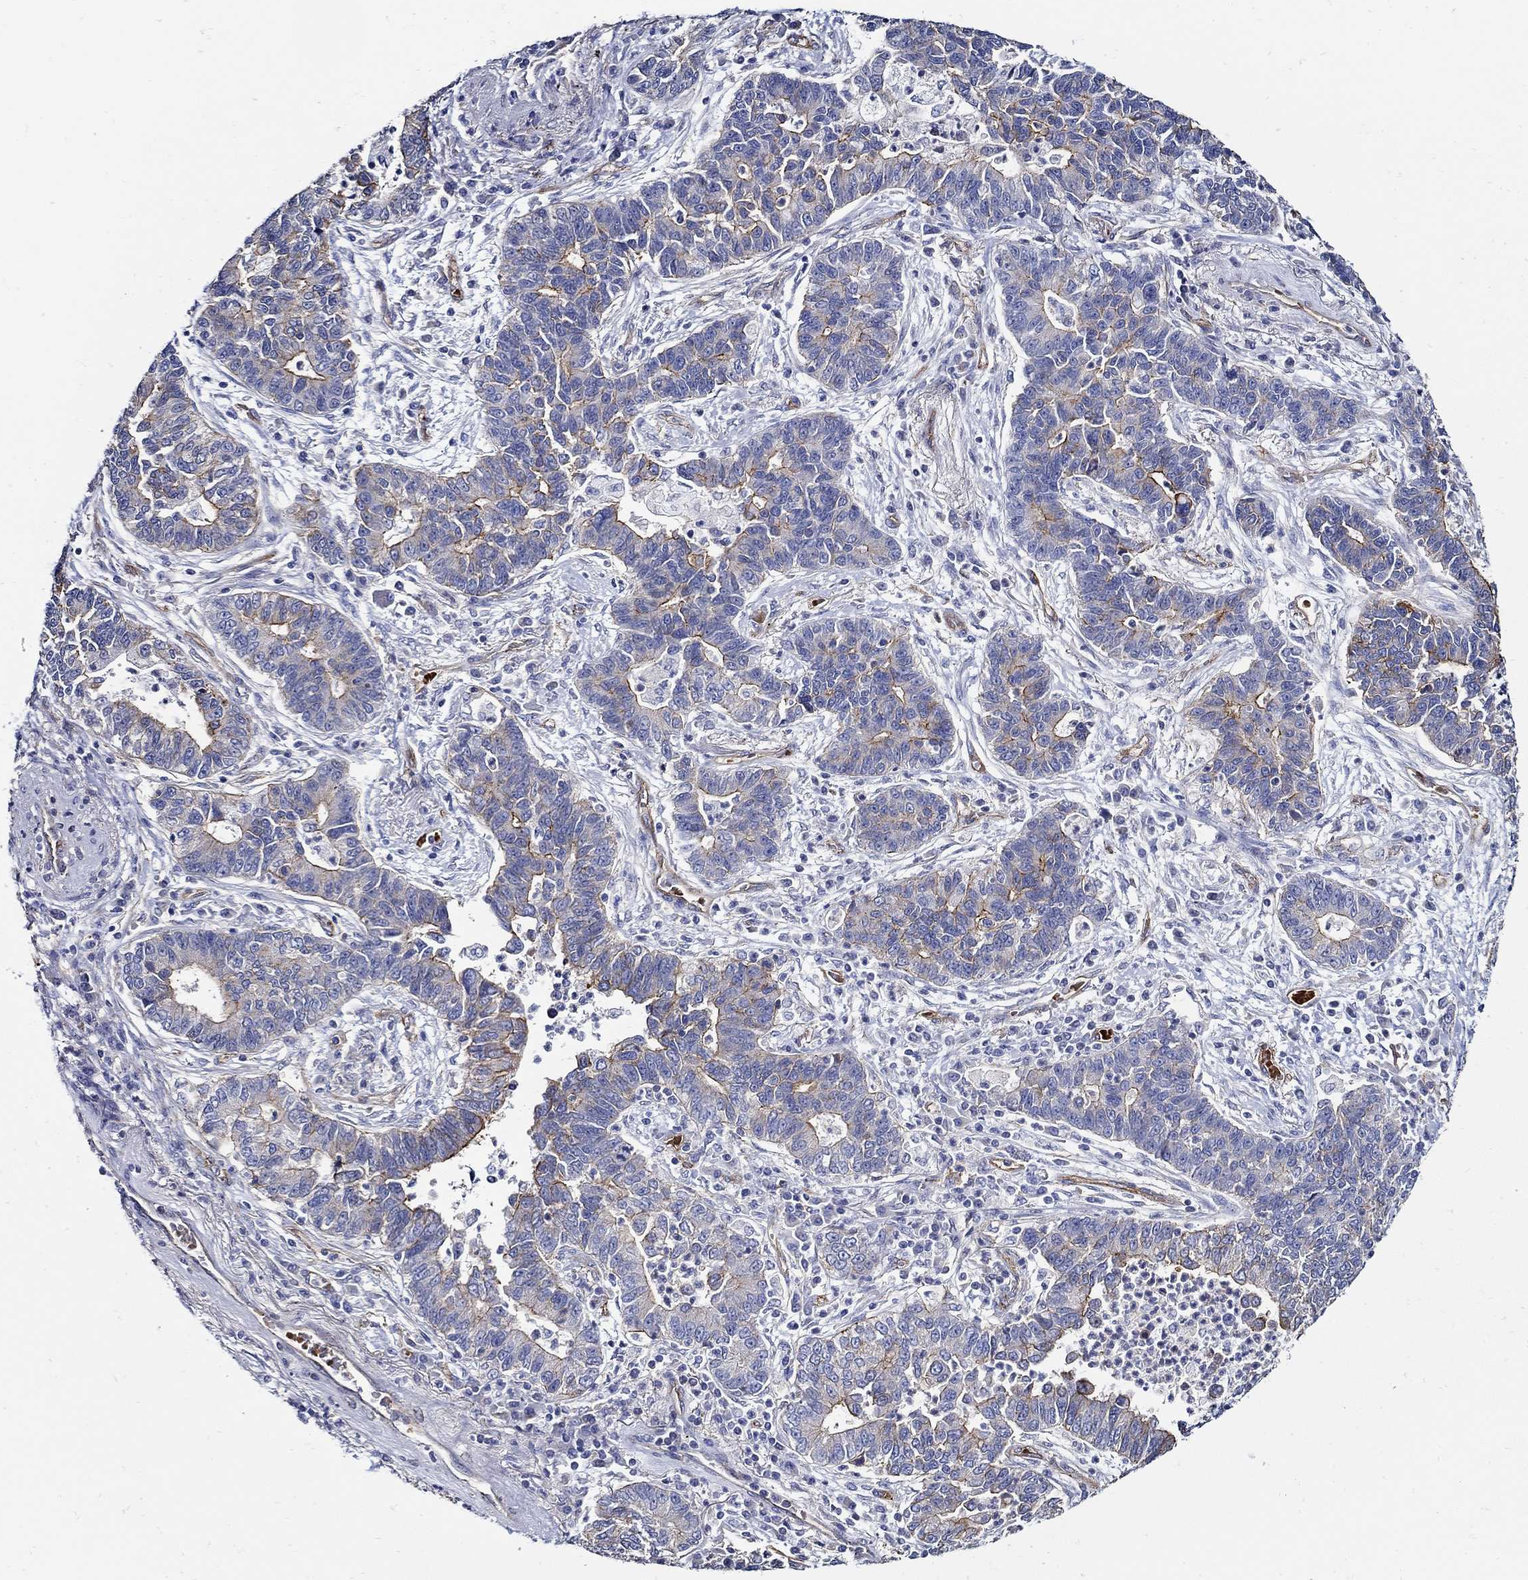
{"staining": {"intensity": "strong", "quantity": "25%-75%", "location": "cytoplasmic/membranous"}, "tissue": "lung cancer", "cell_type": "Tumor cells", "image_type": "cancer", "snomed": [{"axis": "morphology", "description": "Adenocarcinoma, NOS"}, {"axis": "topography", "description": "Lung"}], "caption": "Immunohistochemistry (IHC) of human adenocarcinoma (lung) reveals high levels of strong cytoplasmic/membranous positivity in about 25%-75% of tumor cells. The protein of interest is stained brown, and the nuclei are stained in blue (DAB (3,3'-diaminobenzidine) IHC with brightfield microscopy, high magnification).", "gene": "APBB3", "patient": {"sex": "female", "age": 57}}